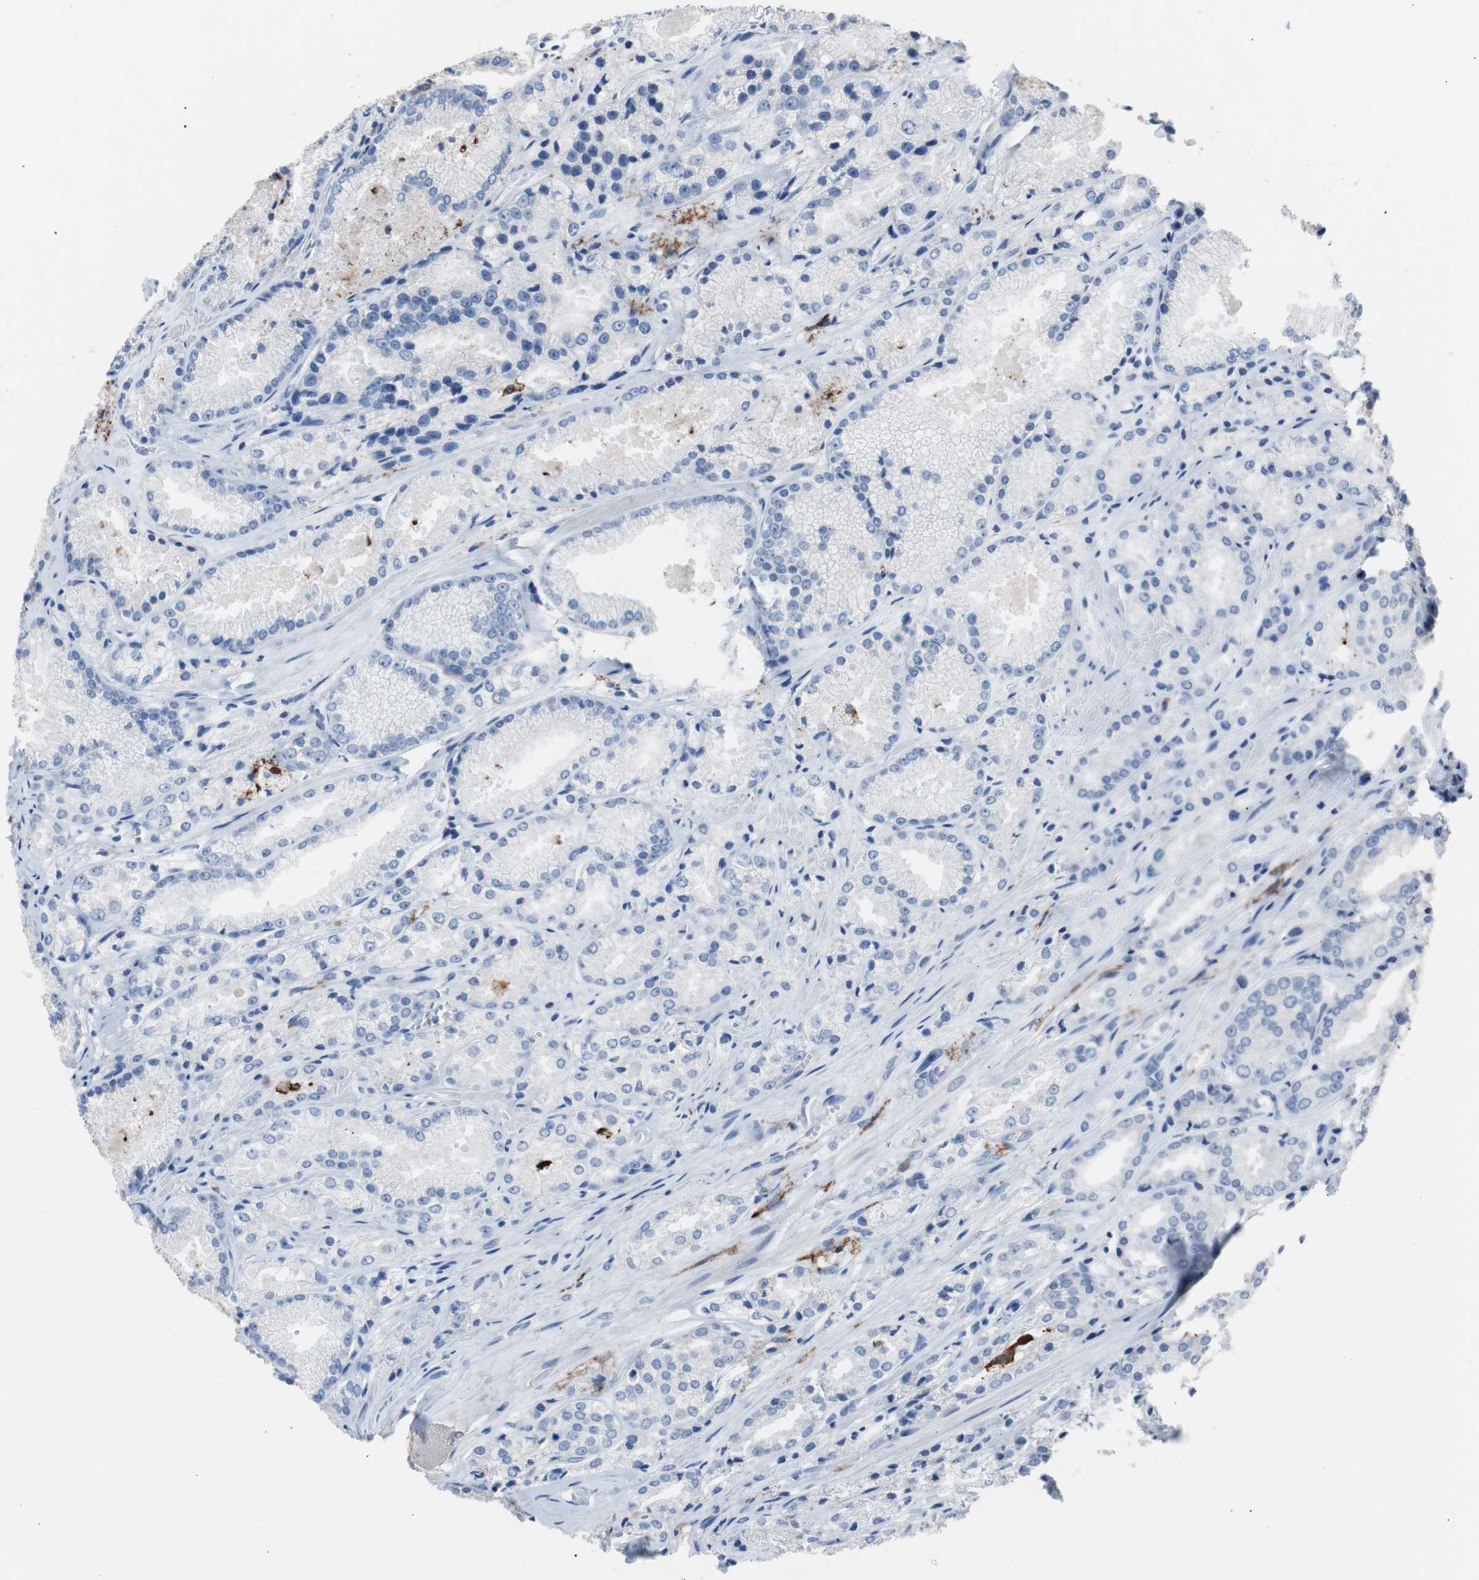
{"staining": {"intensity": "negative", "quantity": "none", "location": "none"}, "tissue": "prostate cancer", "cell_type": "Tumor cells", "image_type": "cancer", "snomed": [{"axis": "morphology", "description": "Adenocarcinoma, Low grade"}, {"axis": "topography", "description": "Prostate"}], "caption": "Immunohistochemistry (IHC) of human low-grade adenocarcinoma (prostate) demonstrates no staining in tumor cells.", "gene": "FCGR2B", "patient": {"sex": "male", "age": 64}}